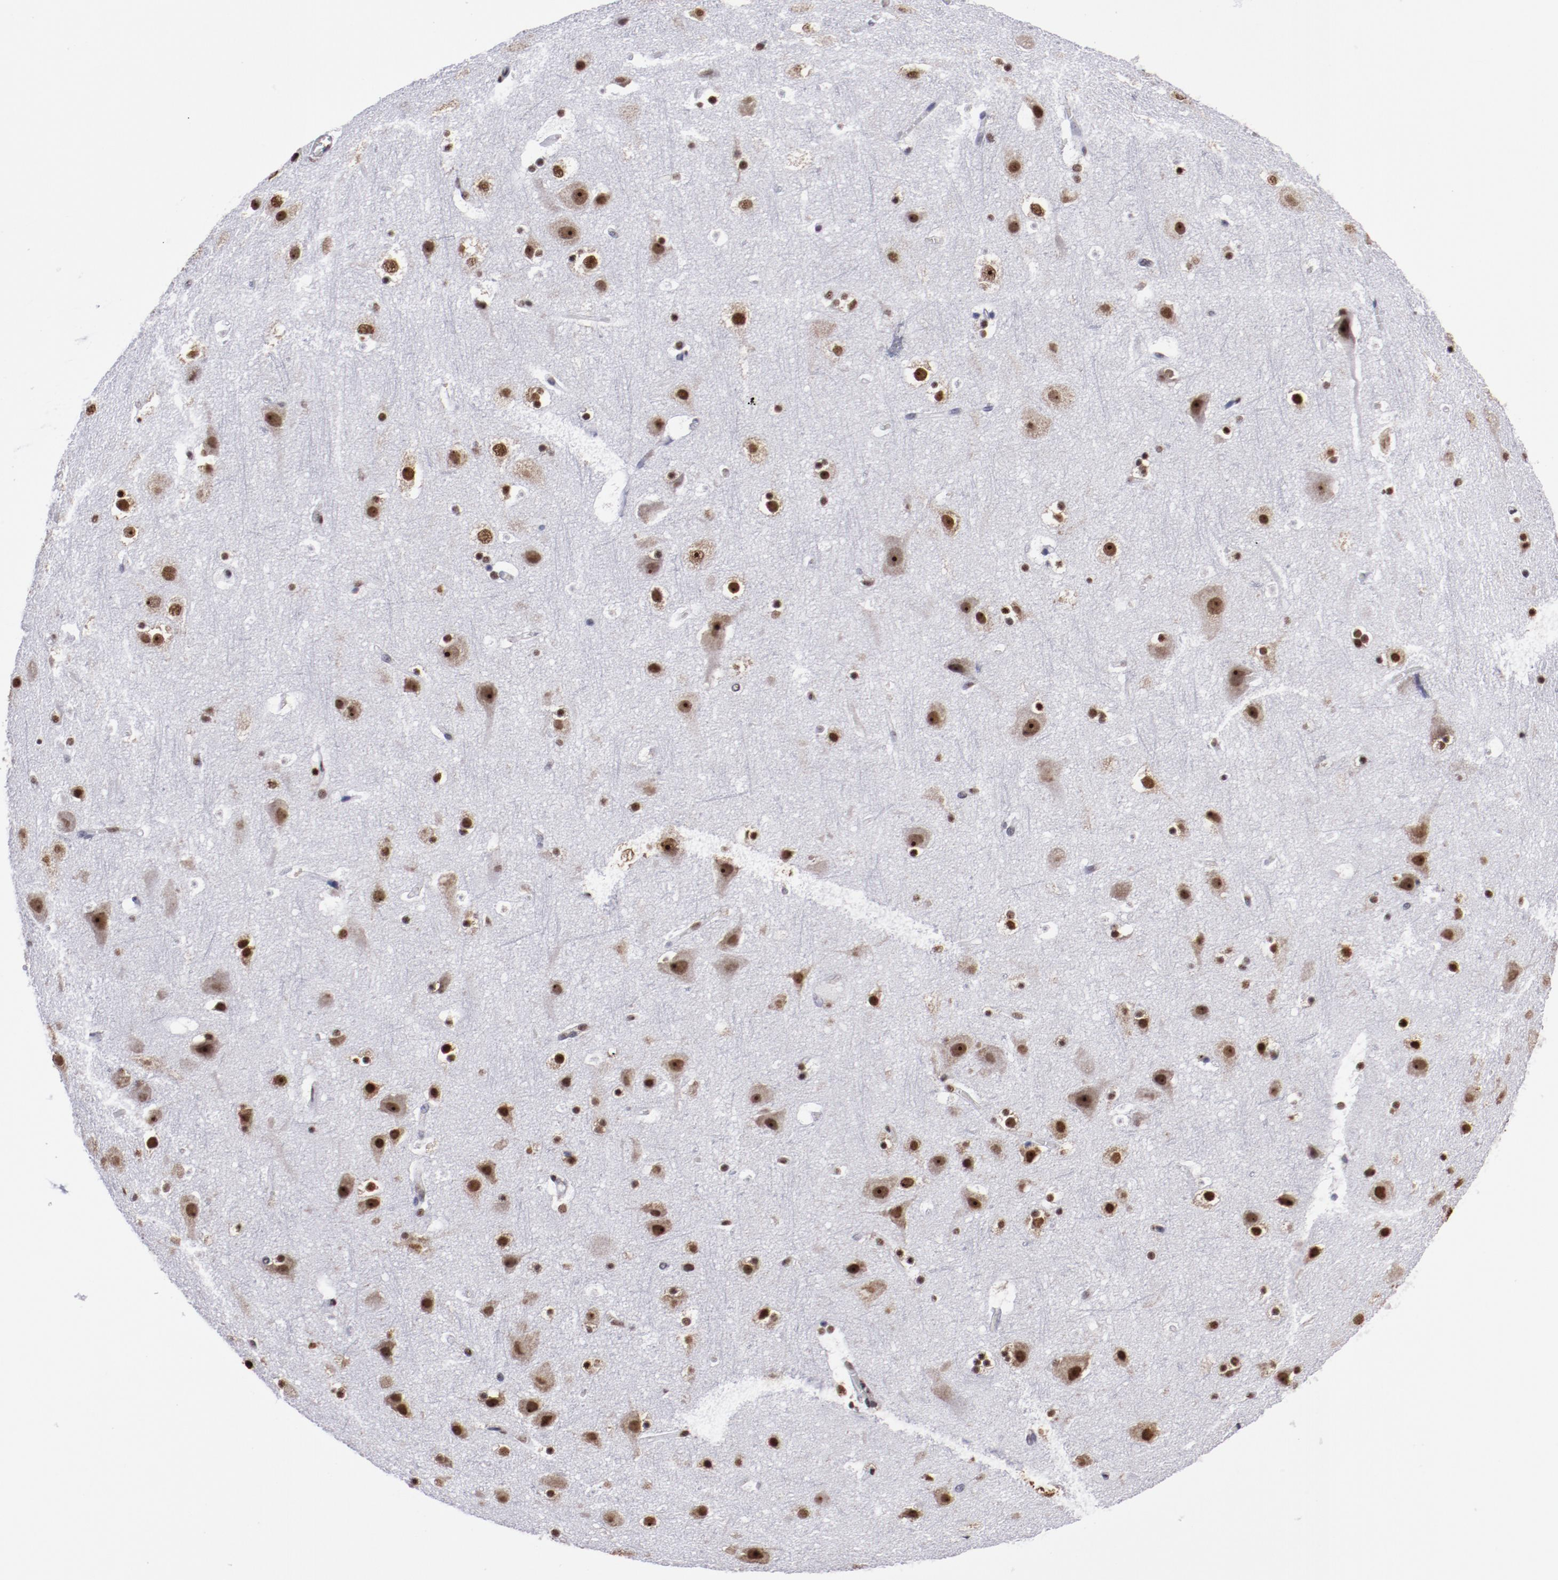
{"staining": {"intensity": "negative", "quantity": "none", "location": "none"}, "tissue": "cerebral cortex", "cell_type": "Endothelial cells", "image_type": "normal", "snomed": [{"axis": "morphology", "description": "Normal tissue, NOS"}, {"axis": "topography", "description": "Cerebral cortex"}], "caption": "An IHC histopathology image of normal cerebral cortex is shown. There is no staining in endothelial cells of cerebral cortex.", "gene": "HNRNPA1L3", "patient": {"sex": "male", "age": 45}}